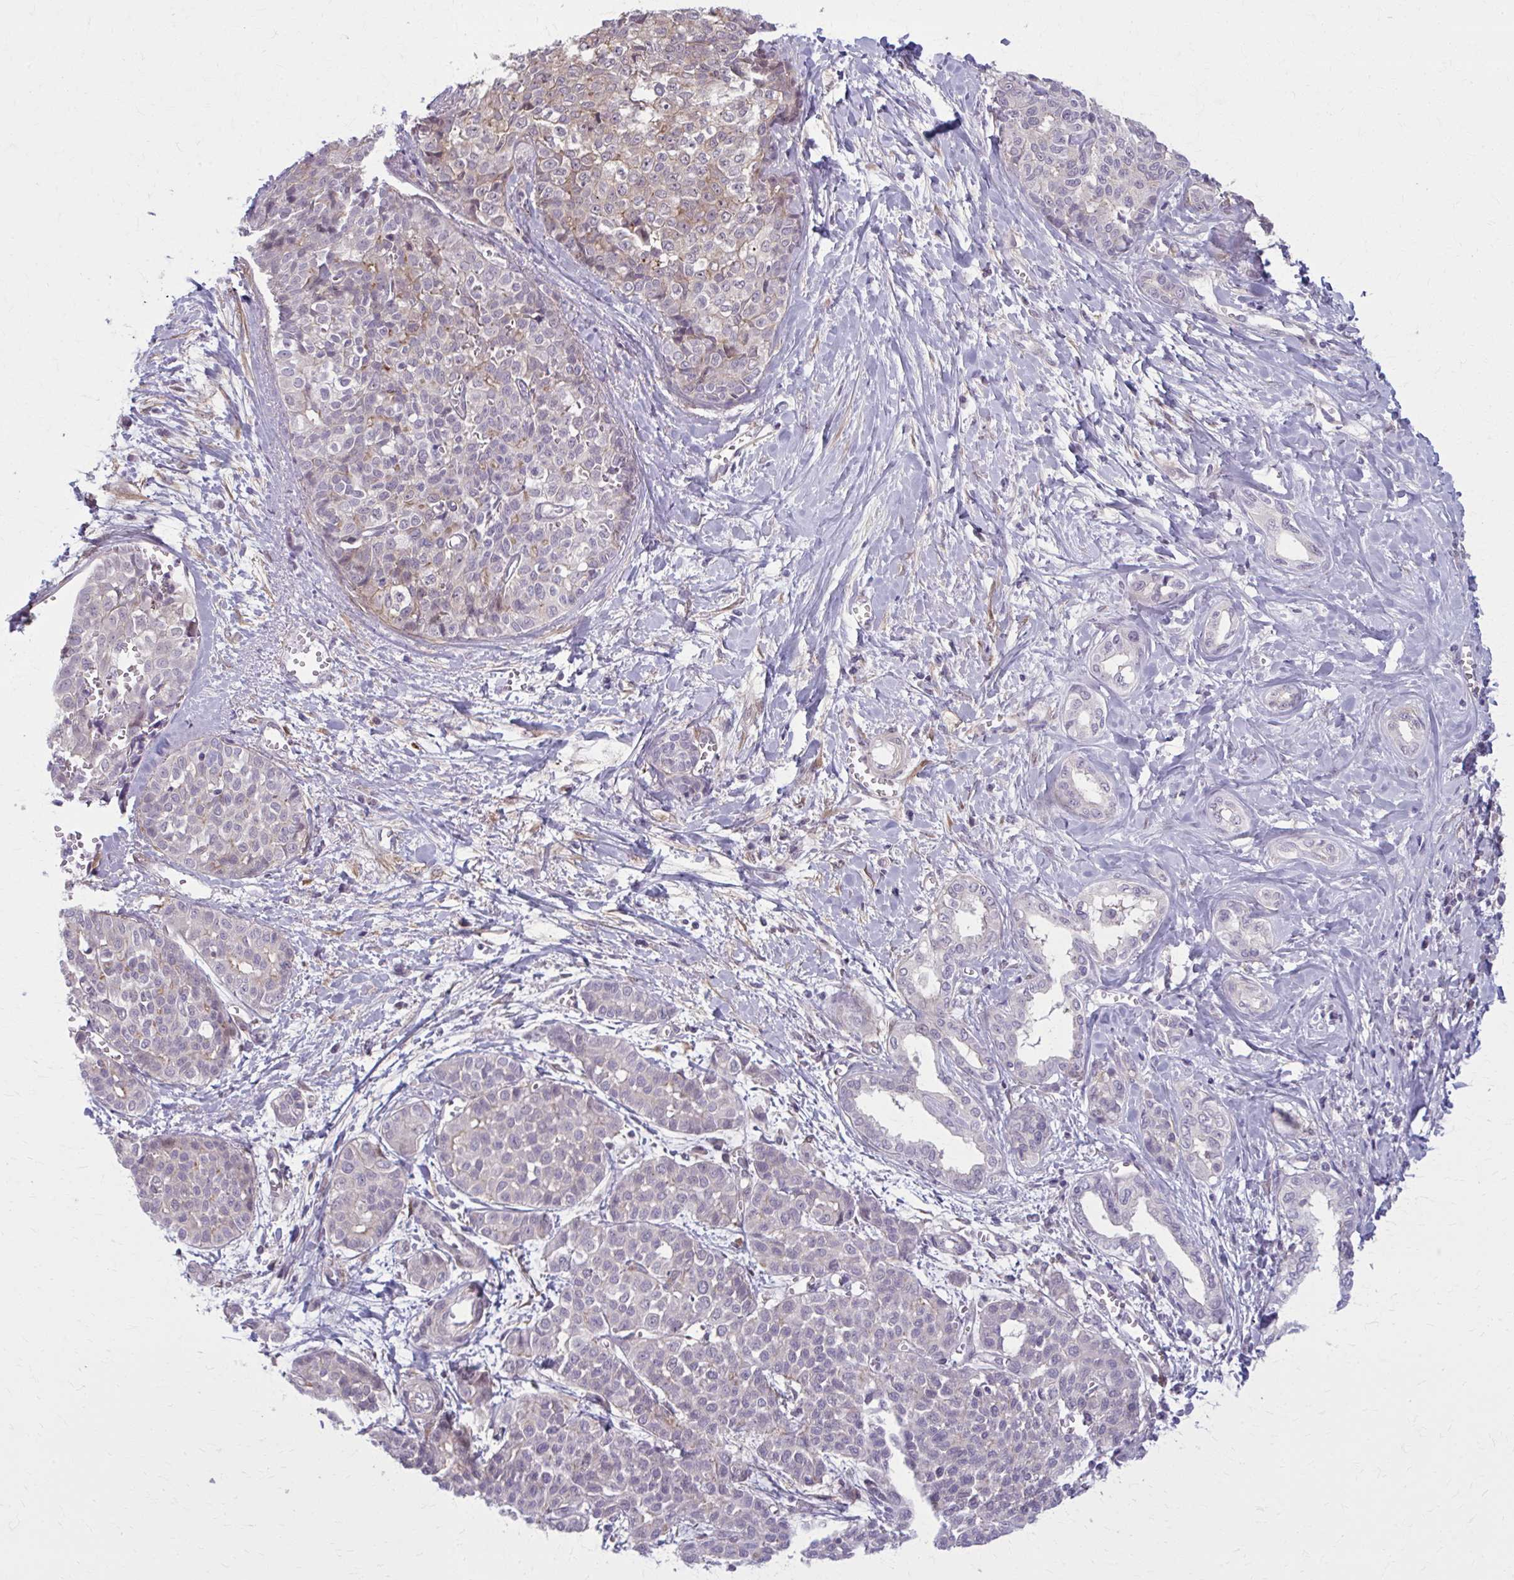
{"staining": {"intensity": "weak", "quantity": "<25%", "location": "cytoplasmic/membranous"}, "tissue": "liver cancer", "cell_type": "Tumor cells", "image_type": "cancer", "snomed": [{"axis": "morphology", "description": "Cholangiocarcinoma"}, {"axis": "topography", "description": "Liver"}], "caption": "There is no significant positivity in tumor cells of liver cholangiocarcinoma.", "gene": "NUMBL", "patient": {"sex": "female", "age": 77}}